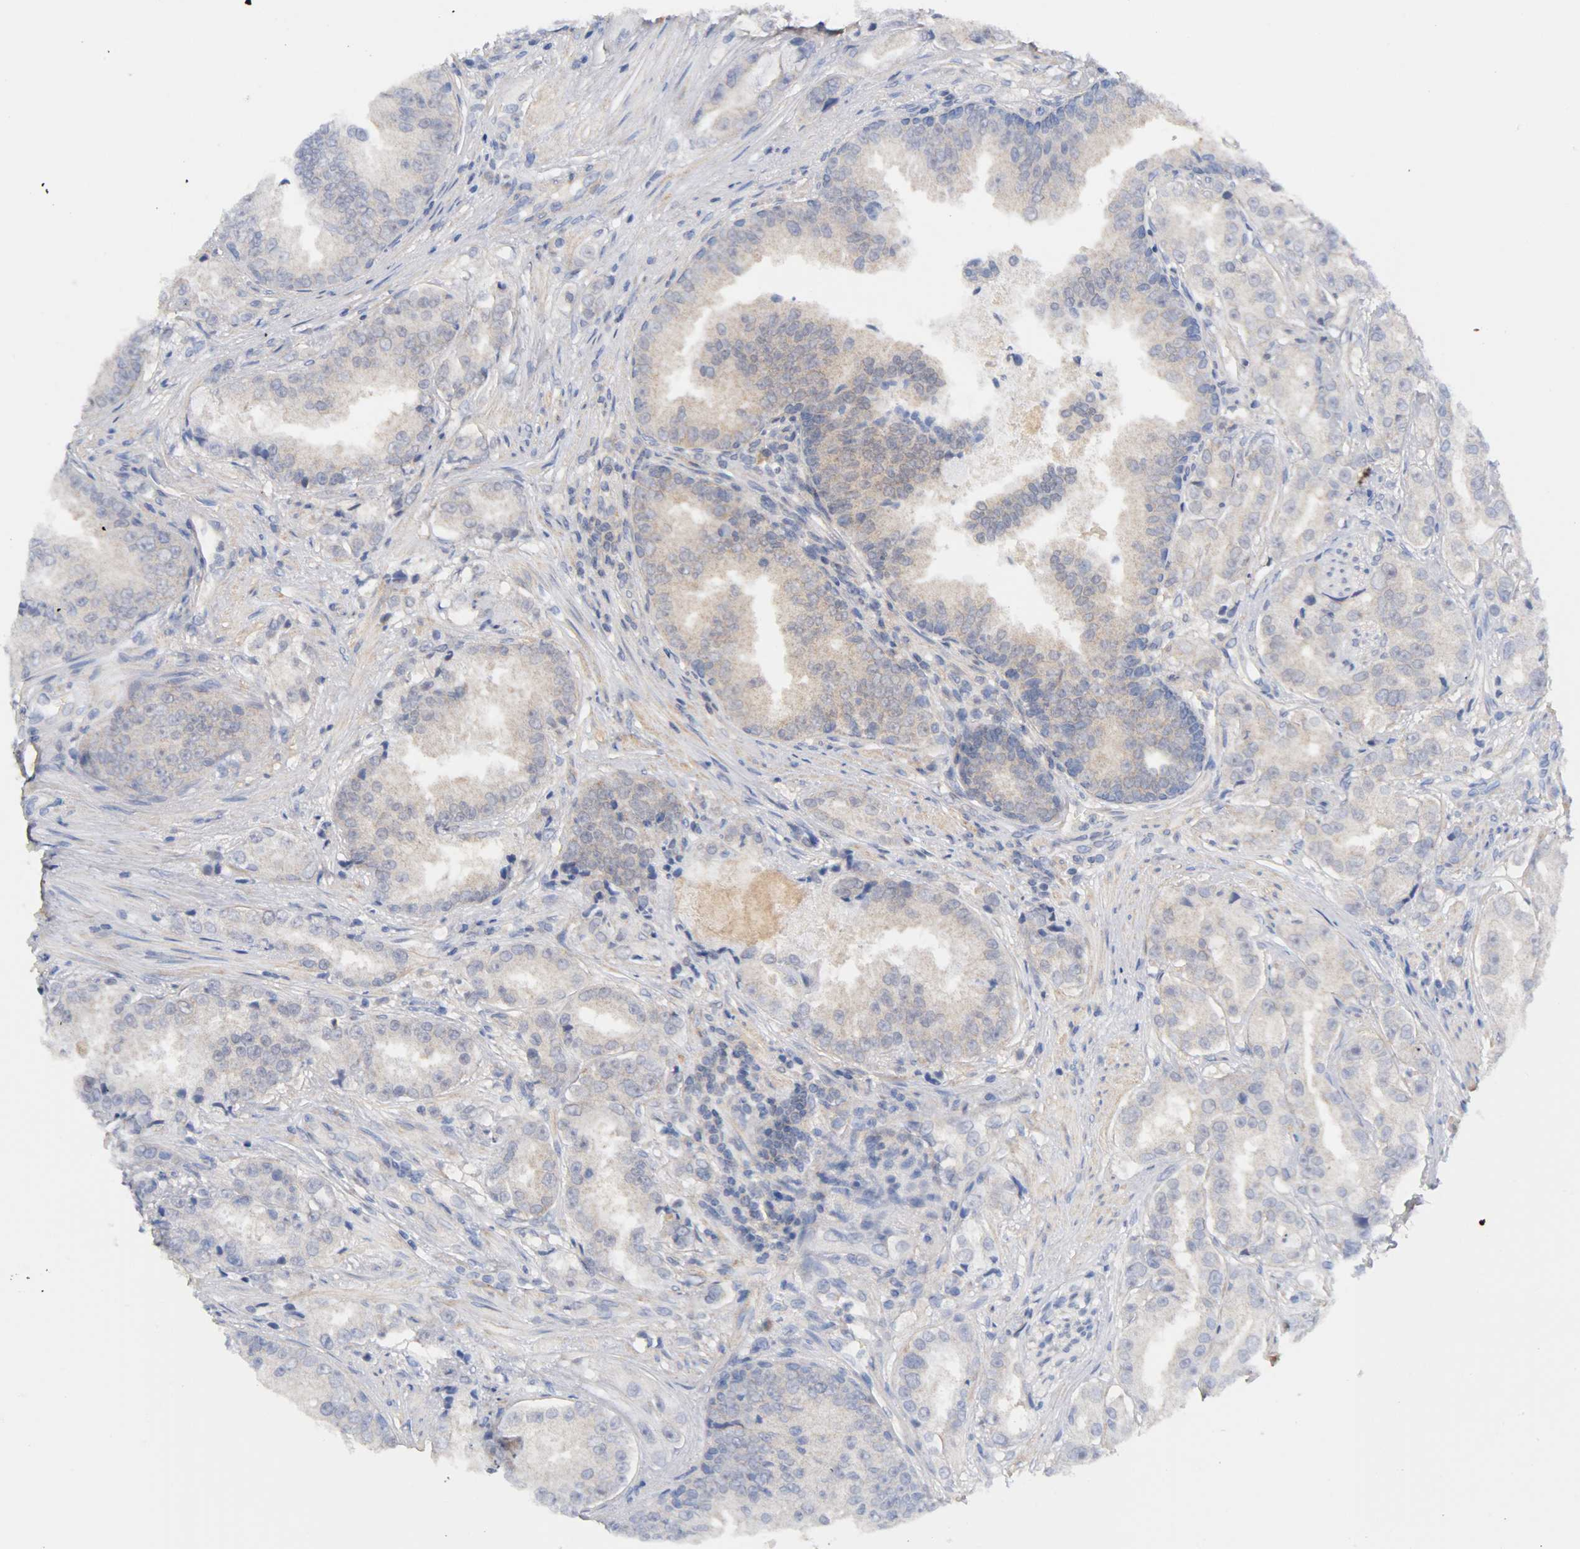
{"staining": {"intensity": "weak", "quantity": "25%-75%", "location": "cytoplasmic/membranous"}, "tissue": "prostate cancer", "cell_type": "Tumor cells", "image_type": "cancer", "snomed": [{"axis": "morphology", "description": "Adenocarcinoma, High grade"}, {"axis": "topography", "description": "Prostate"}], "caption": "Prostate cancer (adenocarcinoma (high-grade)) stained with IHC exhibits weak cytoplasmic/membranous staining in approximately 25%-75% of tumor cells.", "gene": "UBE2M", "patient": {"sex": "male", "age": 73}}